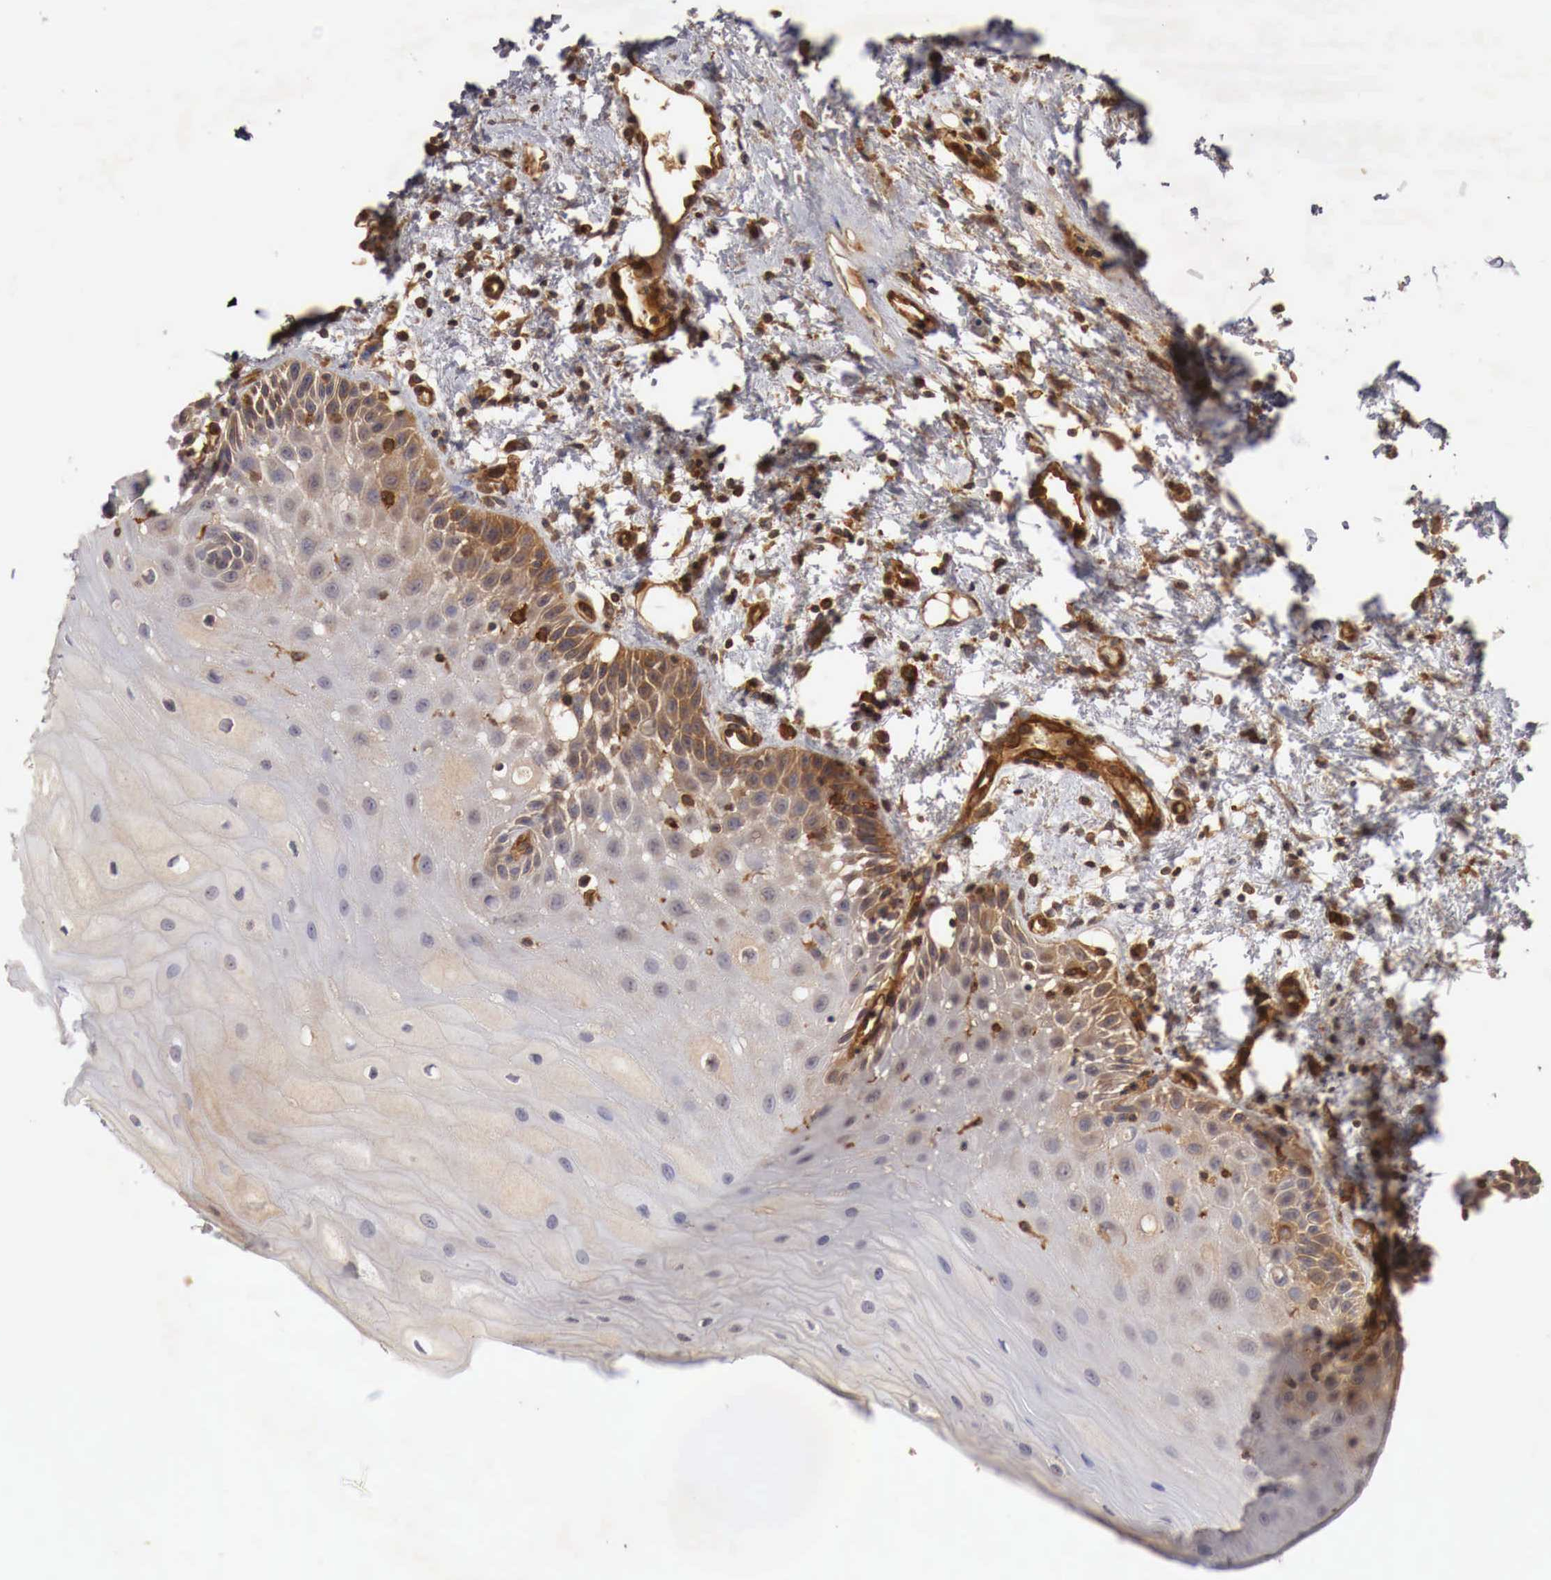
{"staining": {"intensity": "moderate", "quantity": "25%-75%", "location": "cytoplasmic/membranous"}, "tissue": "oral mucosa", "cell_type": "Squamous epithelial cells", "image_type": "normal", "snomed": [{"axis": "morphology", "description": "Normal tissue, NOS"}, {"axis": "topography", "description": "Oral tissue"}], "caption": "IHC of benign human oral mucosa exhibits medium levels of moderate cytoplasmic/membranous expression in approximately 25%-75% of squamous epithelial cells.", "gene": "ARMCX4", "patient": {"sex": "male", "age": 54}}